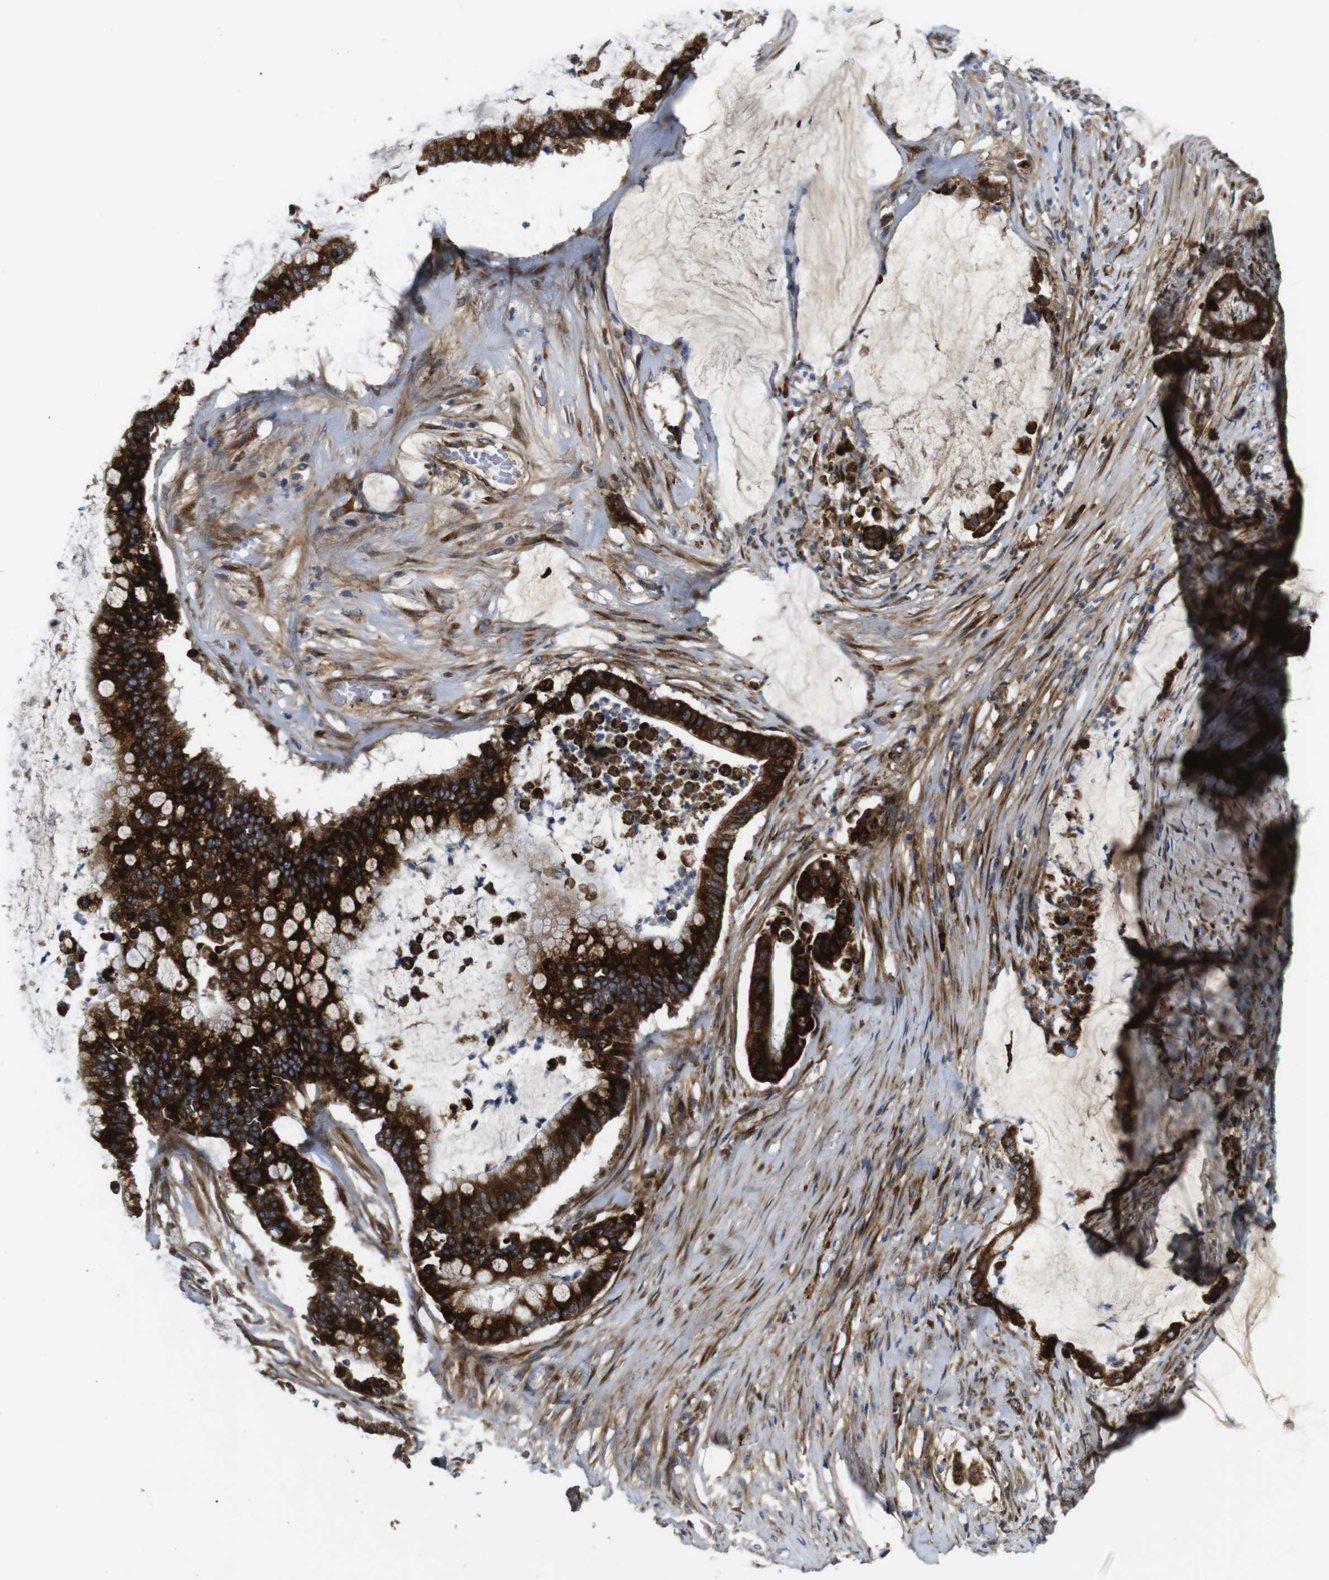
{"staining": {"intensity": "strong", "quantity": ">75%", "location": "cytoplasmic/membranous"}, "tissue": "pancreatic cancer", "cell_type": "Tumor cells", "image_type": "cancer", "snomed": [{"axis": "morphology", "description": "Adenocarcinoma, NOS"}, {"axis": "topography", "description": "Pancreas"}], "caption": "A photomicrograph of pancreatic adenocarcinoma stained for a protein exhibits strong cytoplasmic/membranous brown staining in tumor cells. Using DAB (3,3'-diaminobenzidine) (brown) and hematoxylin (blue) stains, captured at high magnification using brightfield microscopy.", "gene": "UBE2G2", "patient": {"sex": "male", "age": 41}}